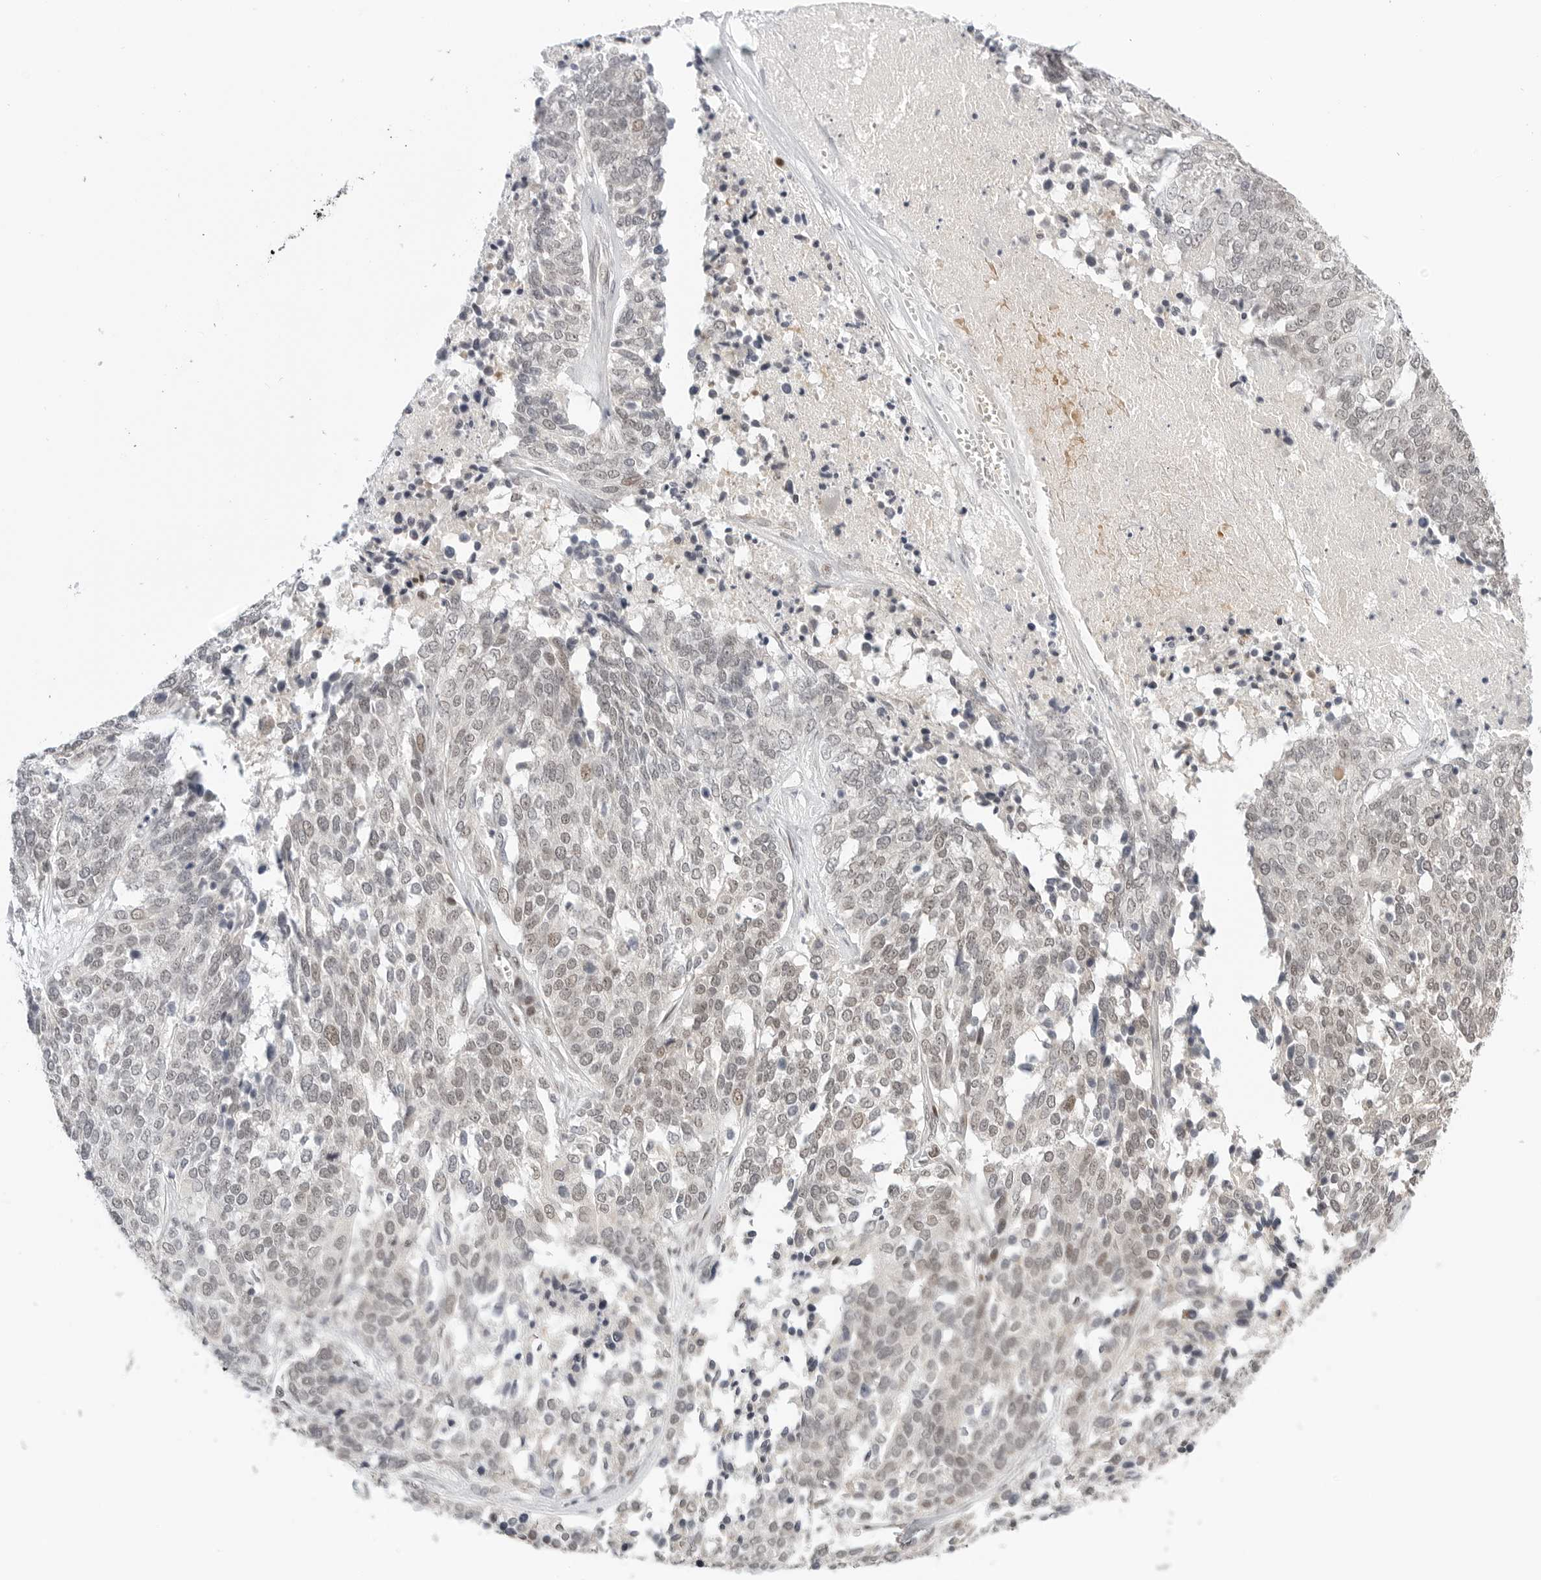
{"staining": {"intensity": "weak", "quantity": "25%-75%", "location": "nuclear"}, "tissue": "ovarian cancer", "cell_type": "Tumor cells", "image_type": "cancer", "snomed": [{"axis": "morphology", "description": "Cystadenocarcinoma, serous, NOS"}, {"axis": "topography", "description": "Ovary"}], "caption": "Tumor cells show low levels of weak nuclear positivity in about 25%-75% of cells in human serous cystadenocarcinoma (ovarian).", "gene": "TSEN2", "patient": {"sex": "female", "age": 44}}